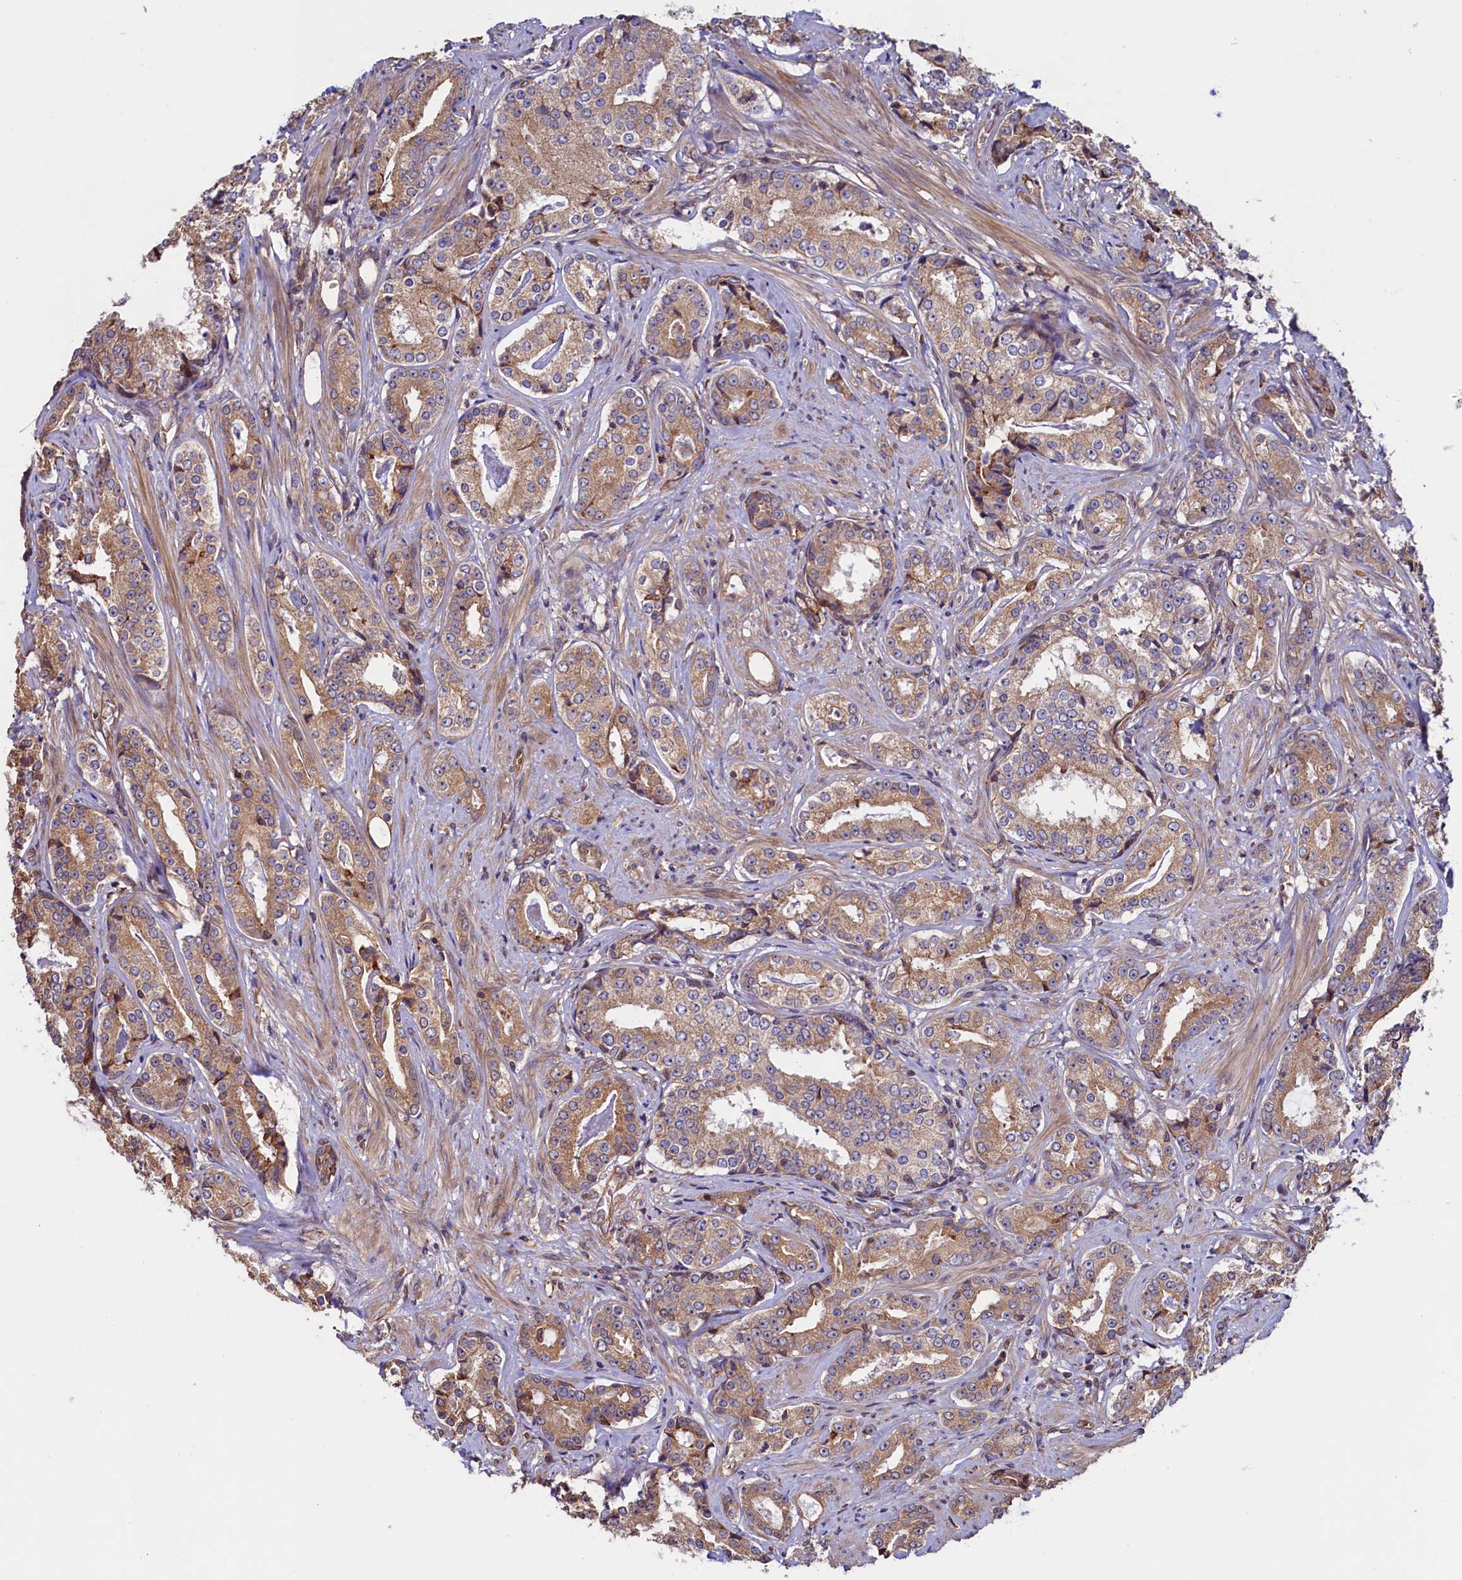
{"staining": {"intensity": "weak", "quantity": ">75%", "location": "cytoplasmic/membranous"}, "tissue": "prostate cancer", "cell_type": "Tumor cells", "image_type": "cancer", "snomed": [{"axis": "morphology", "description": "Adenocarcinoma, High grade"}, {"axis": "topography", "description": "Prostate"}], "caption": "This is an image of immunohistochemistry (IHC) staining of prostate cancer, which shows weak positivity in the cytoplasmic/membranous of tumor cells.", "gene": "ATXN2L", "patient": {"sex": "male", "age": 58}}